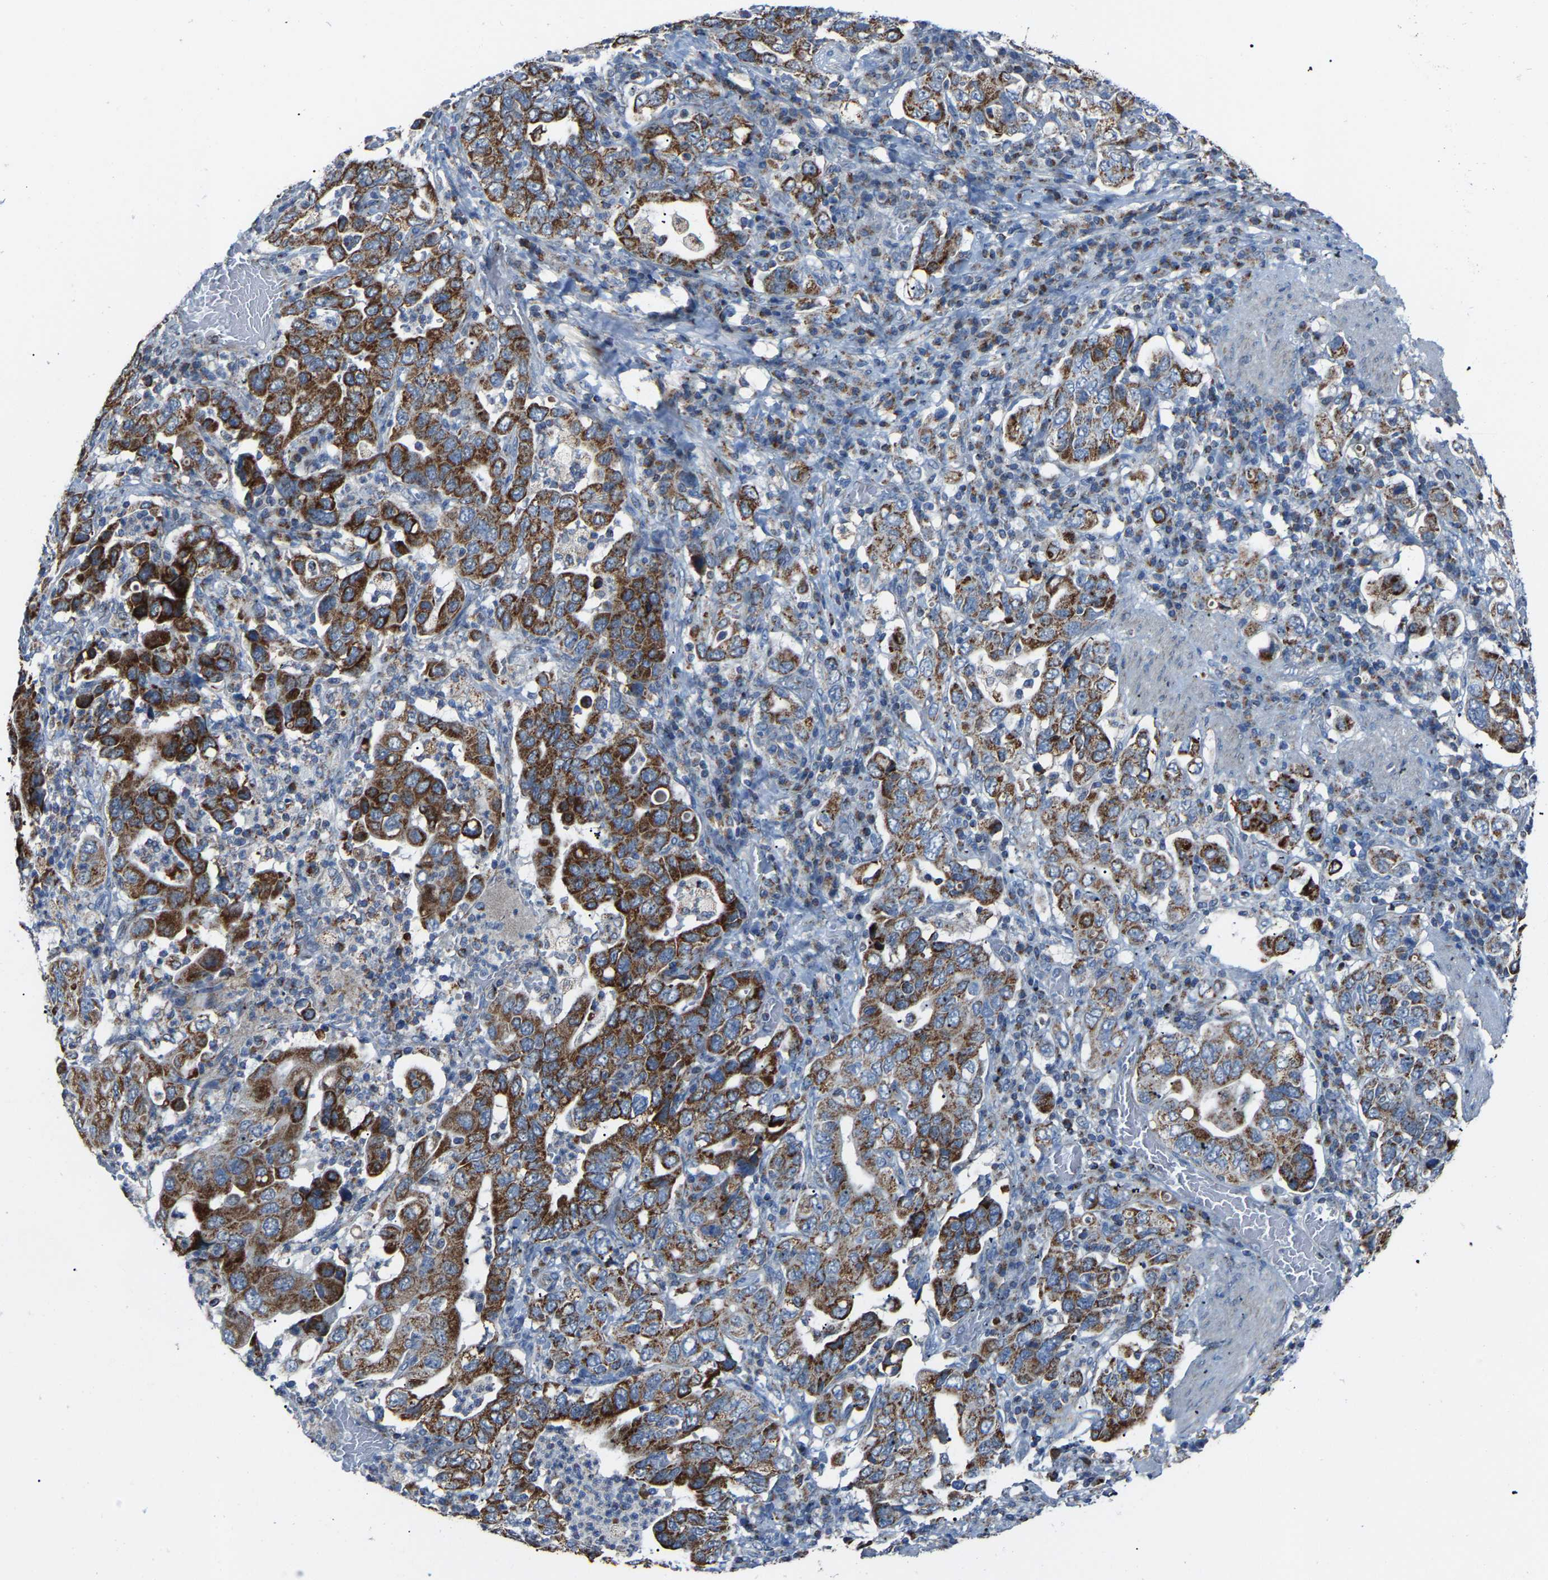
{"staining": {"intensity": "strong", "quantity": ">75%", "location": "cytoplasmic/membranous"}, "tissue": "stomach cancer", "cell_type": "Tumor cells", "image_type": "cancer", "snomed": [{"axis": "morphology", "description": "Adenocarcinoma, NOS"}, {"axis": "topography", "description": "Stomach, upper"}], "caption": "DAB (3,3'-diaminobenzidine) immunohistochemical staining of human stomach cancer demonstrates strong cytoplasmic/membranous protein staining in about >75% of tumor cells.", "gene": "CANT1", "patient": {"sex": "male", "age": 62}}